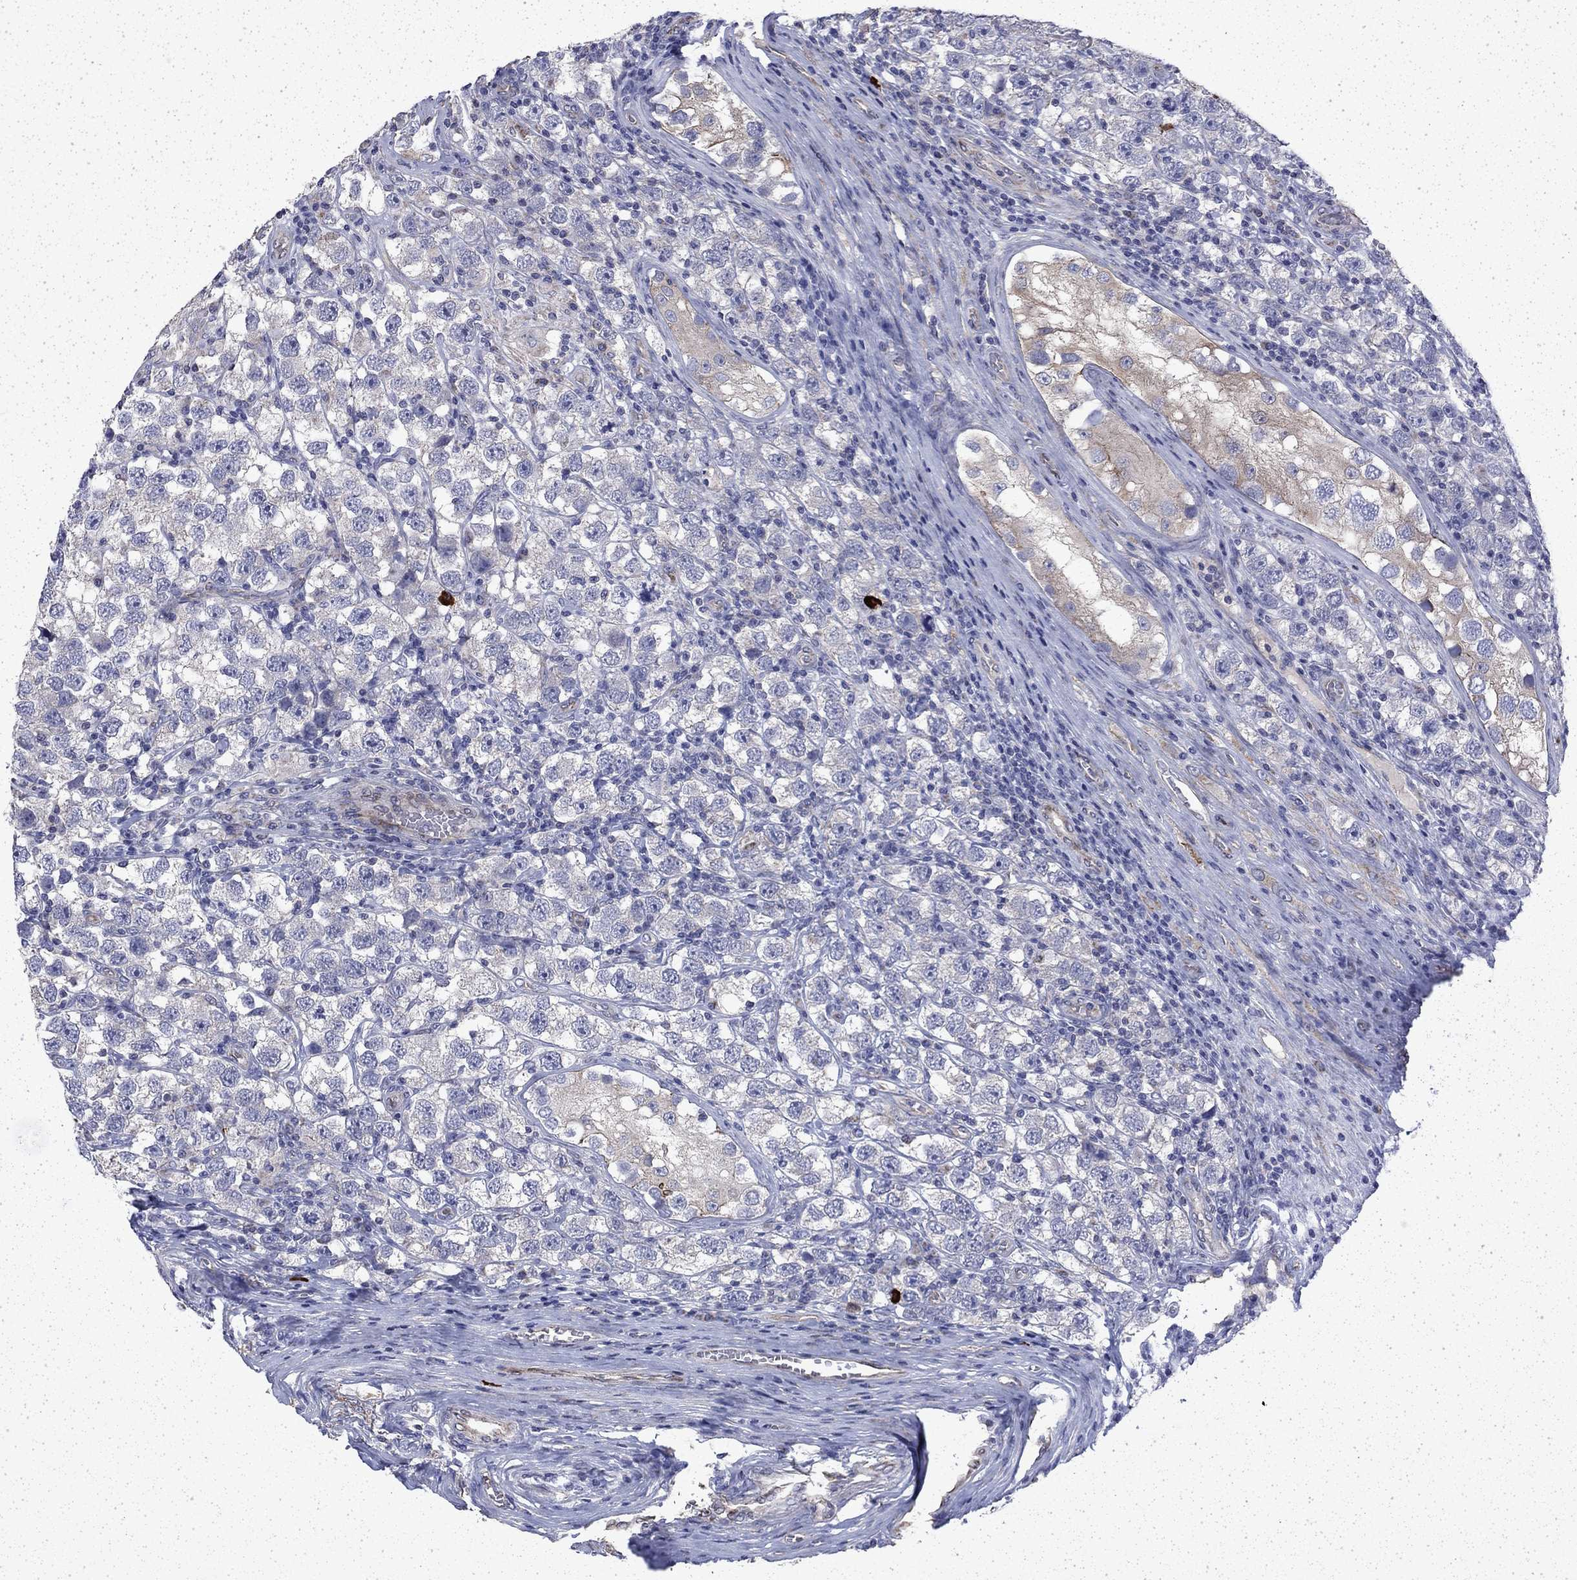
{"staining": {"intensity": "negative", "quantity": "none", "location": "none"}, "tissue": "testis cancer", "cell_type": "Tumor cells", "image_type": "cancer", "snomed": [{"axis": "morphology", "description": "Seminoma, NOS"}, {"axis": "topography", "description": "Testis"}], "caption": "Seminoma (testis) was stained to show a protein in brown. There is no significant expression in tumor cells. (DAB (3,3'-diaminobenzidine) IHC visualized using brightfield microscopy, high magnification).", "gene": "DTNA", "patient": {"sex": "male", "age": 26}}